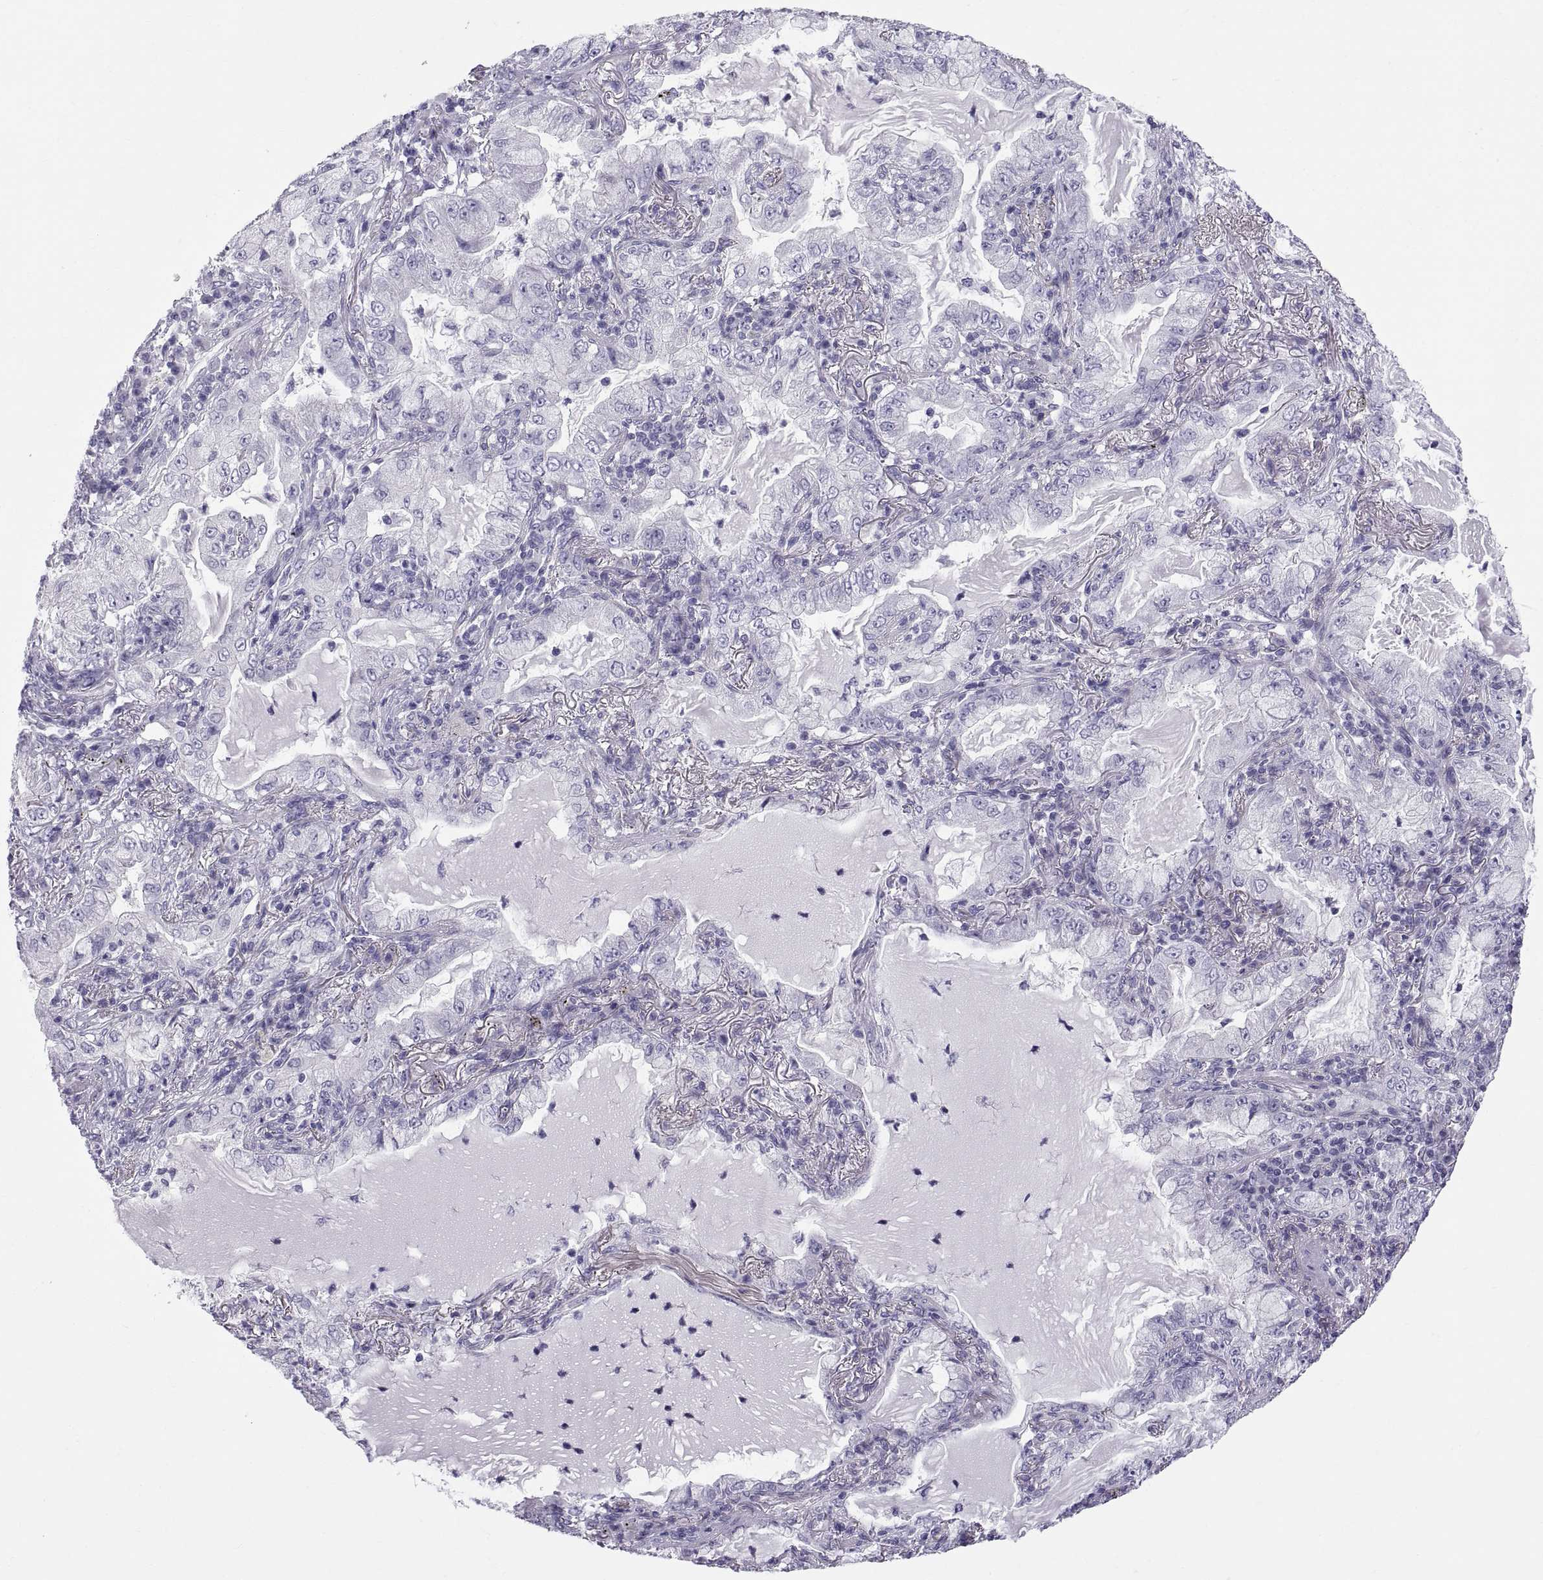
{"staining": {"intensity": "negative", "quantity": "none", "location": "none"}, "tissue": "lung cancer", "cell_type": "Tumor cells", "image_type": "cancer", "snomed": [{"axis": "morphology", "description": "Adenocarcinoma, NOS"}, {"axis": "topography", "description": "Lung"}], "caption": "A histopathology image of human lung adenocarcinoma is negative for staining in tumor cells. (Brightfield microscopy of DAB immunohistochemistry (IHC) at high magnification).", "gene": "RNASE12", "patient": {"sex": "female", "age": 73}}